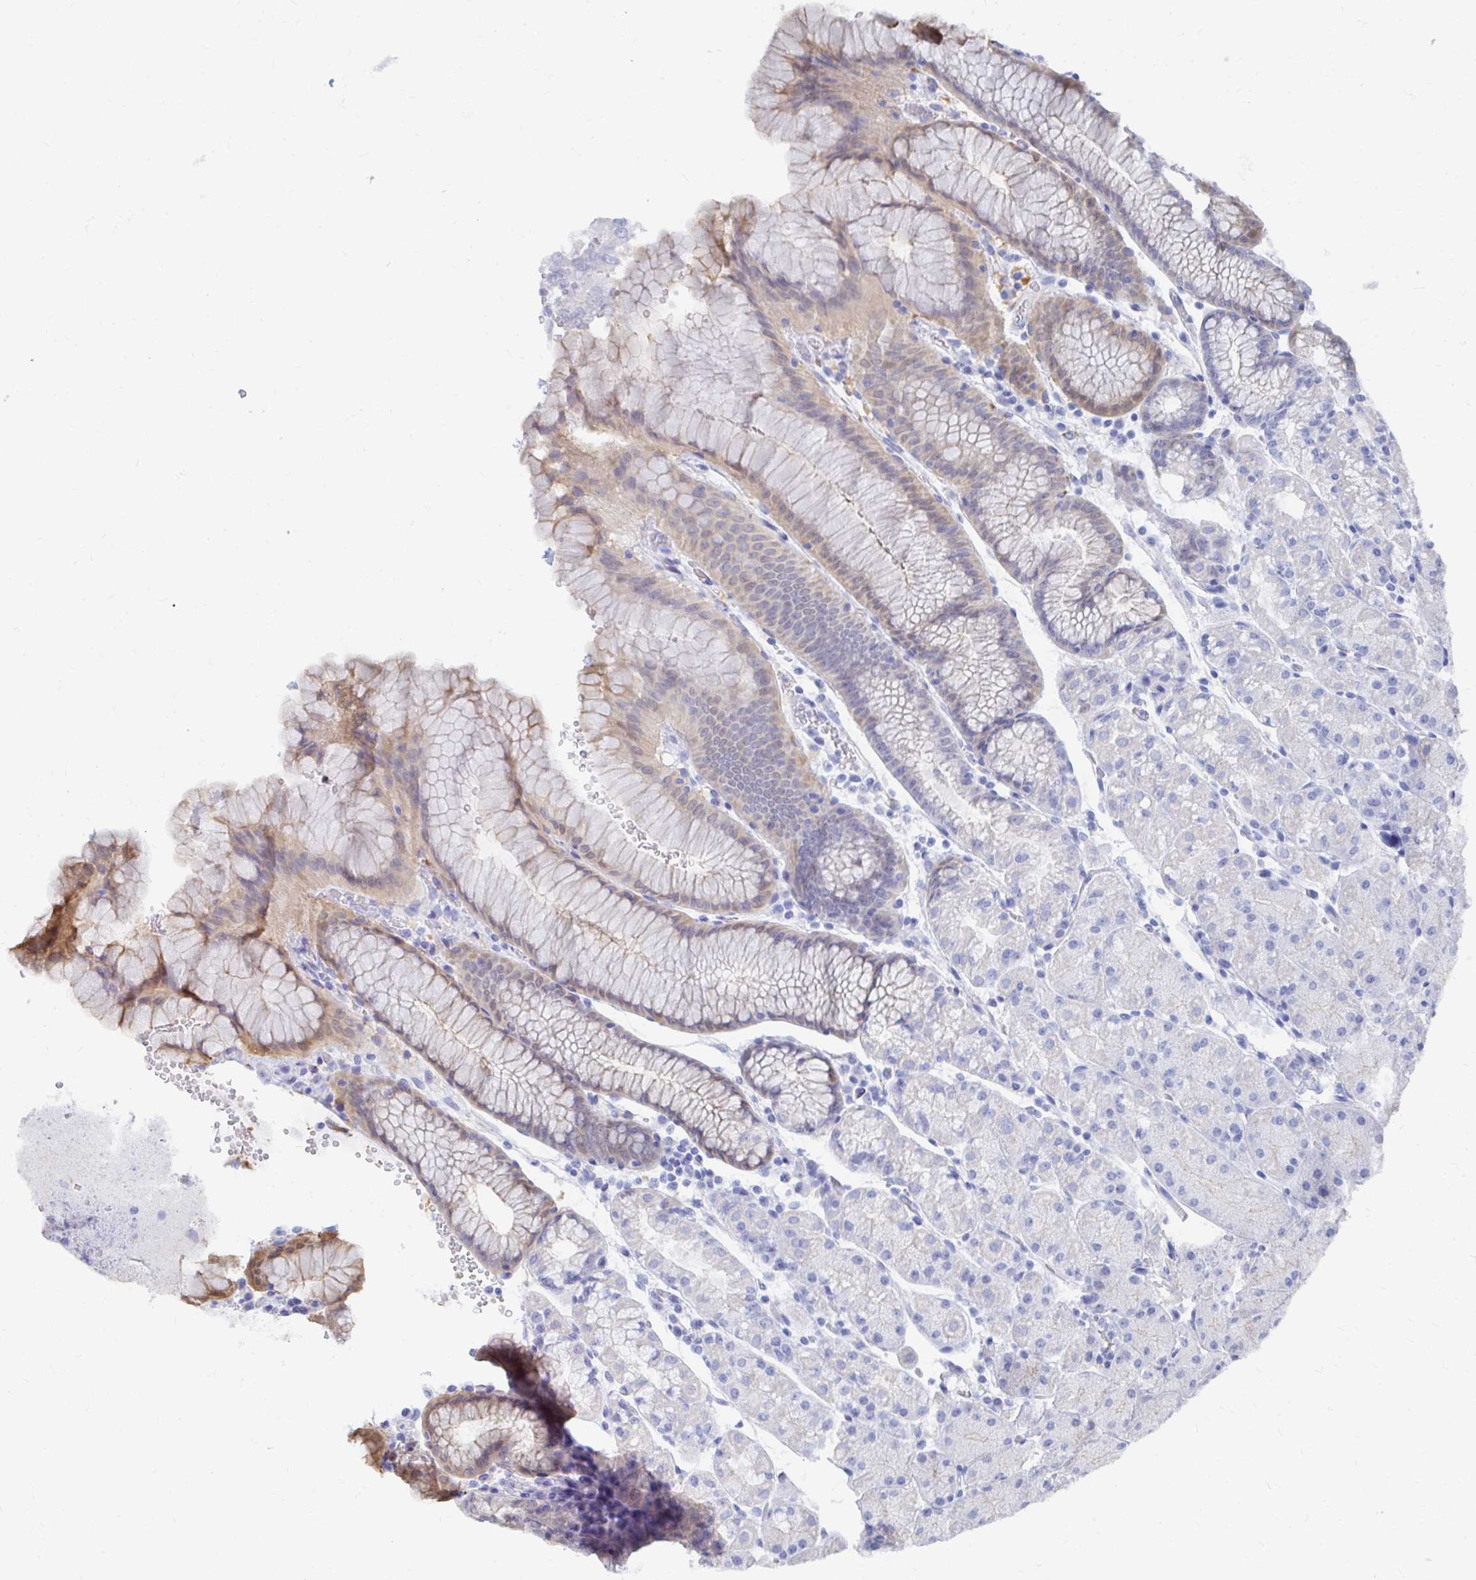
{"staining": {"intensity": "weak", "quantity": "<25%", "location": "cytoplasmic/membranous"}, "tissue": "stomach", "cell_type": "Glandular cells", "image_type": "normal", "snomed": [{"axis": "morphology", "description": "Normal tissue, NOS"}, {"axis": "topography", "description": "Stomach, upper"}, {"axis": "topography", "description": "Stomach"}], "caption": "A micrograph of human stomach is negative for staining in glandular cells.", "gene": "LAMC3", "patient": {"sex": "male", "age": 76}}